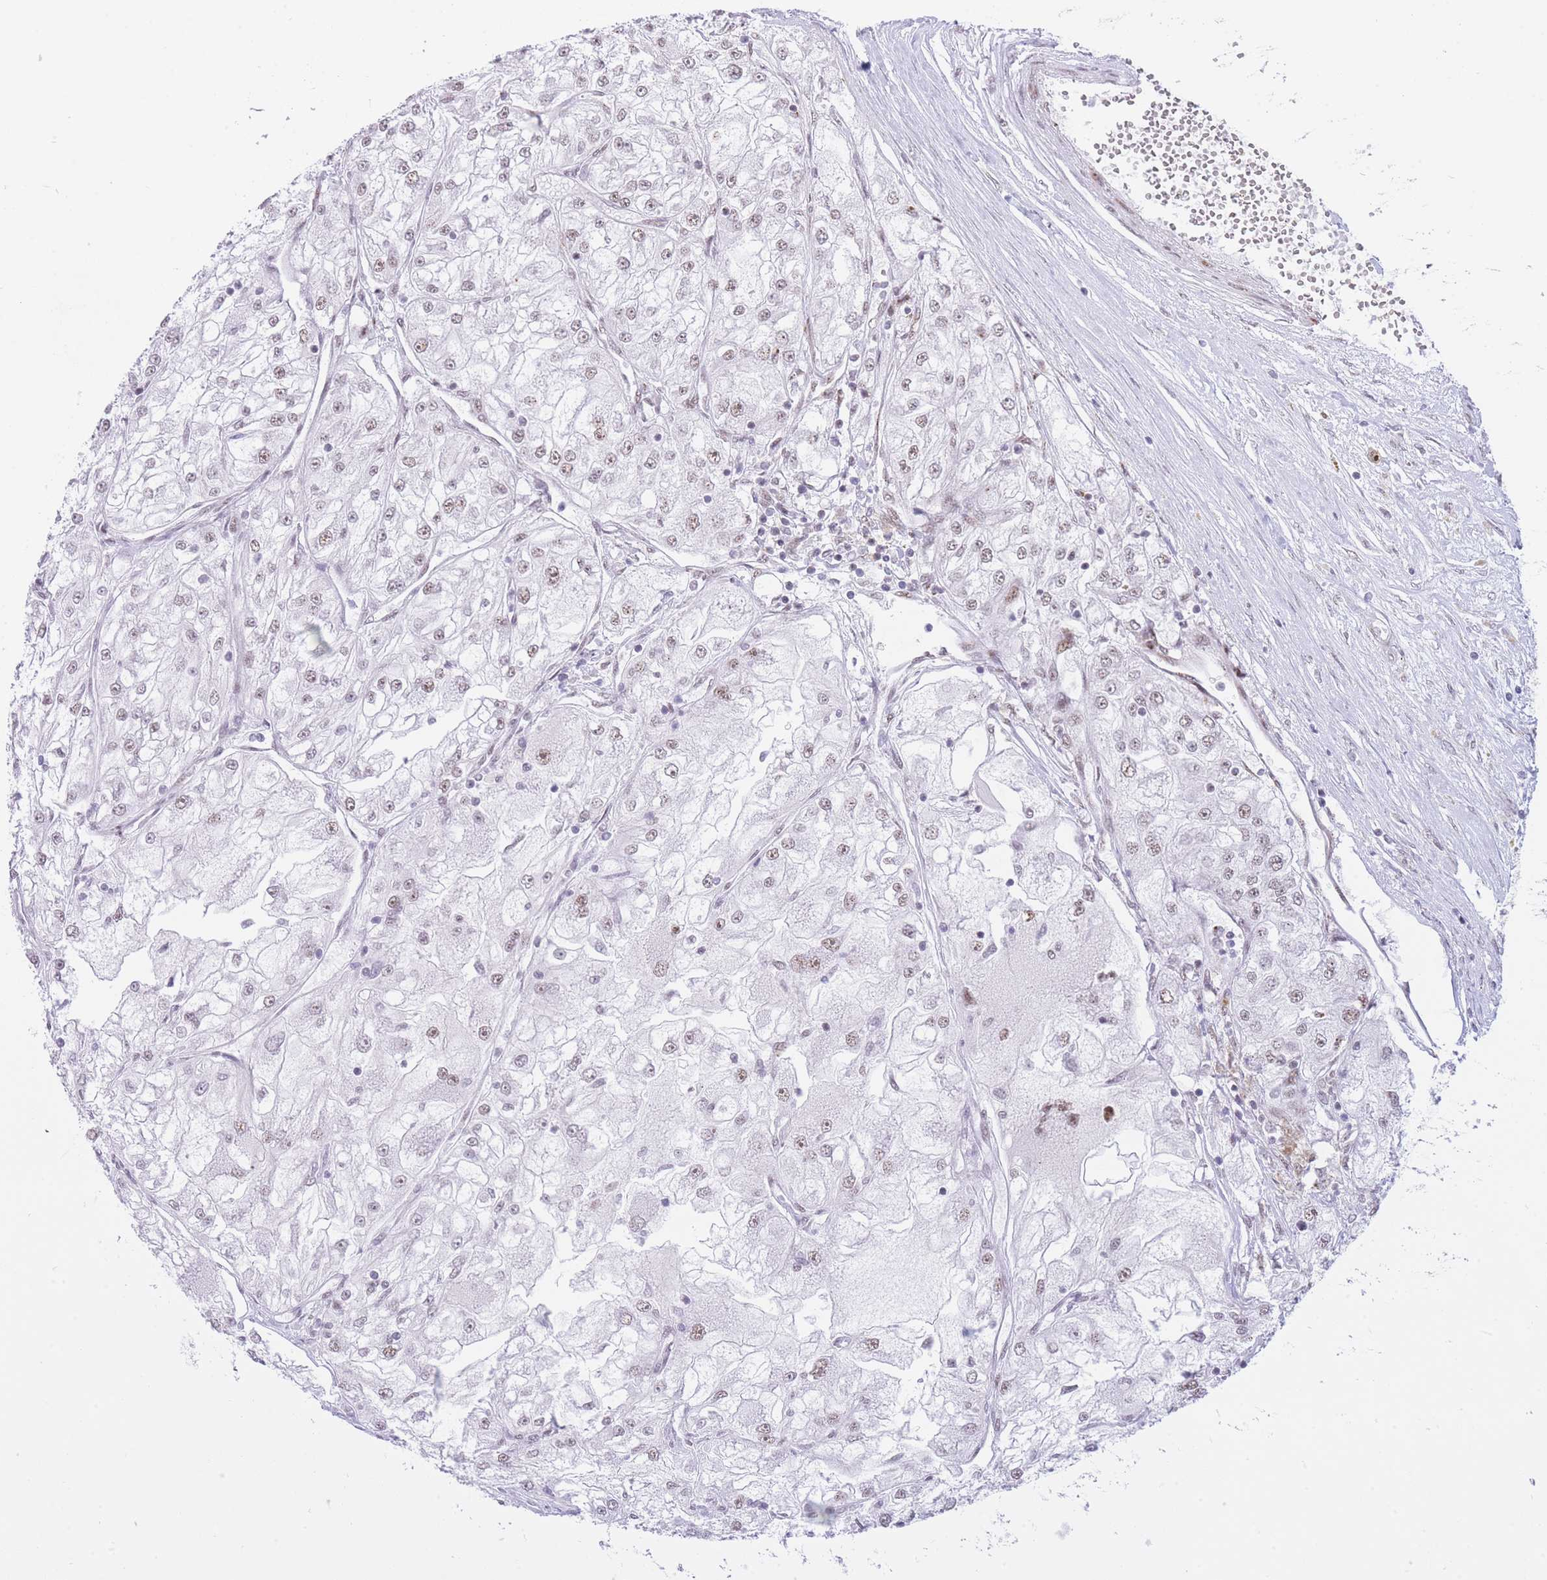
{"staining": {"intensity": "weak", "quantity": "25%-75%", "location": "nuclear"}, "tissue": "renal cancer", "cell_type": "Tumor cells", "image_type": "cancer", "snomed": [{"axis": "morphology", "description": "Adenocarcinoma, NOS"}, {"axis": "topography", "description": "Kidney"}], "caption": "The micrograph exhibits immunohistochemical staining of renal cancer. There is weak nuclear expression is present in about 25%-75% of tumor cells. The protein is shown in brown color, while the nuclei are stained blue.", "gene": "INO80C", "patient": {"sex": "female", "age": 72}}